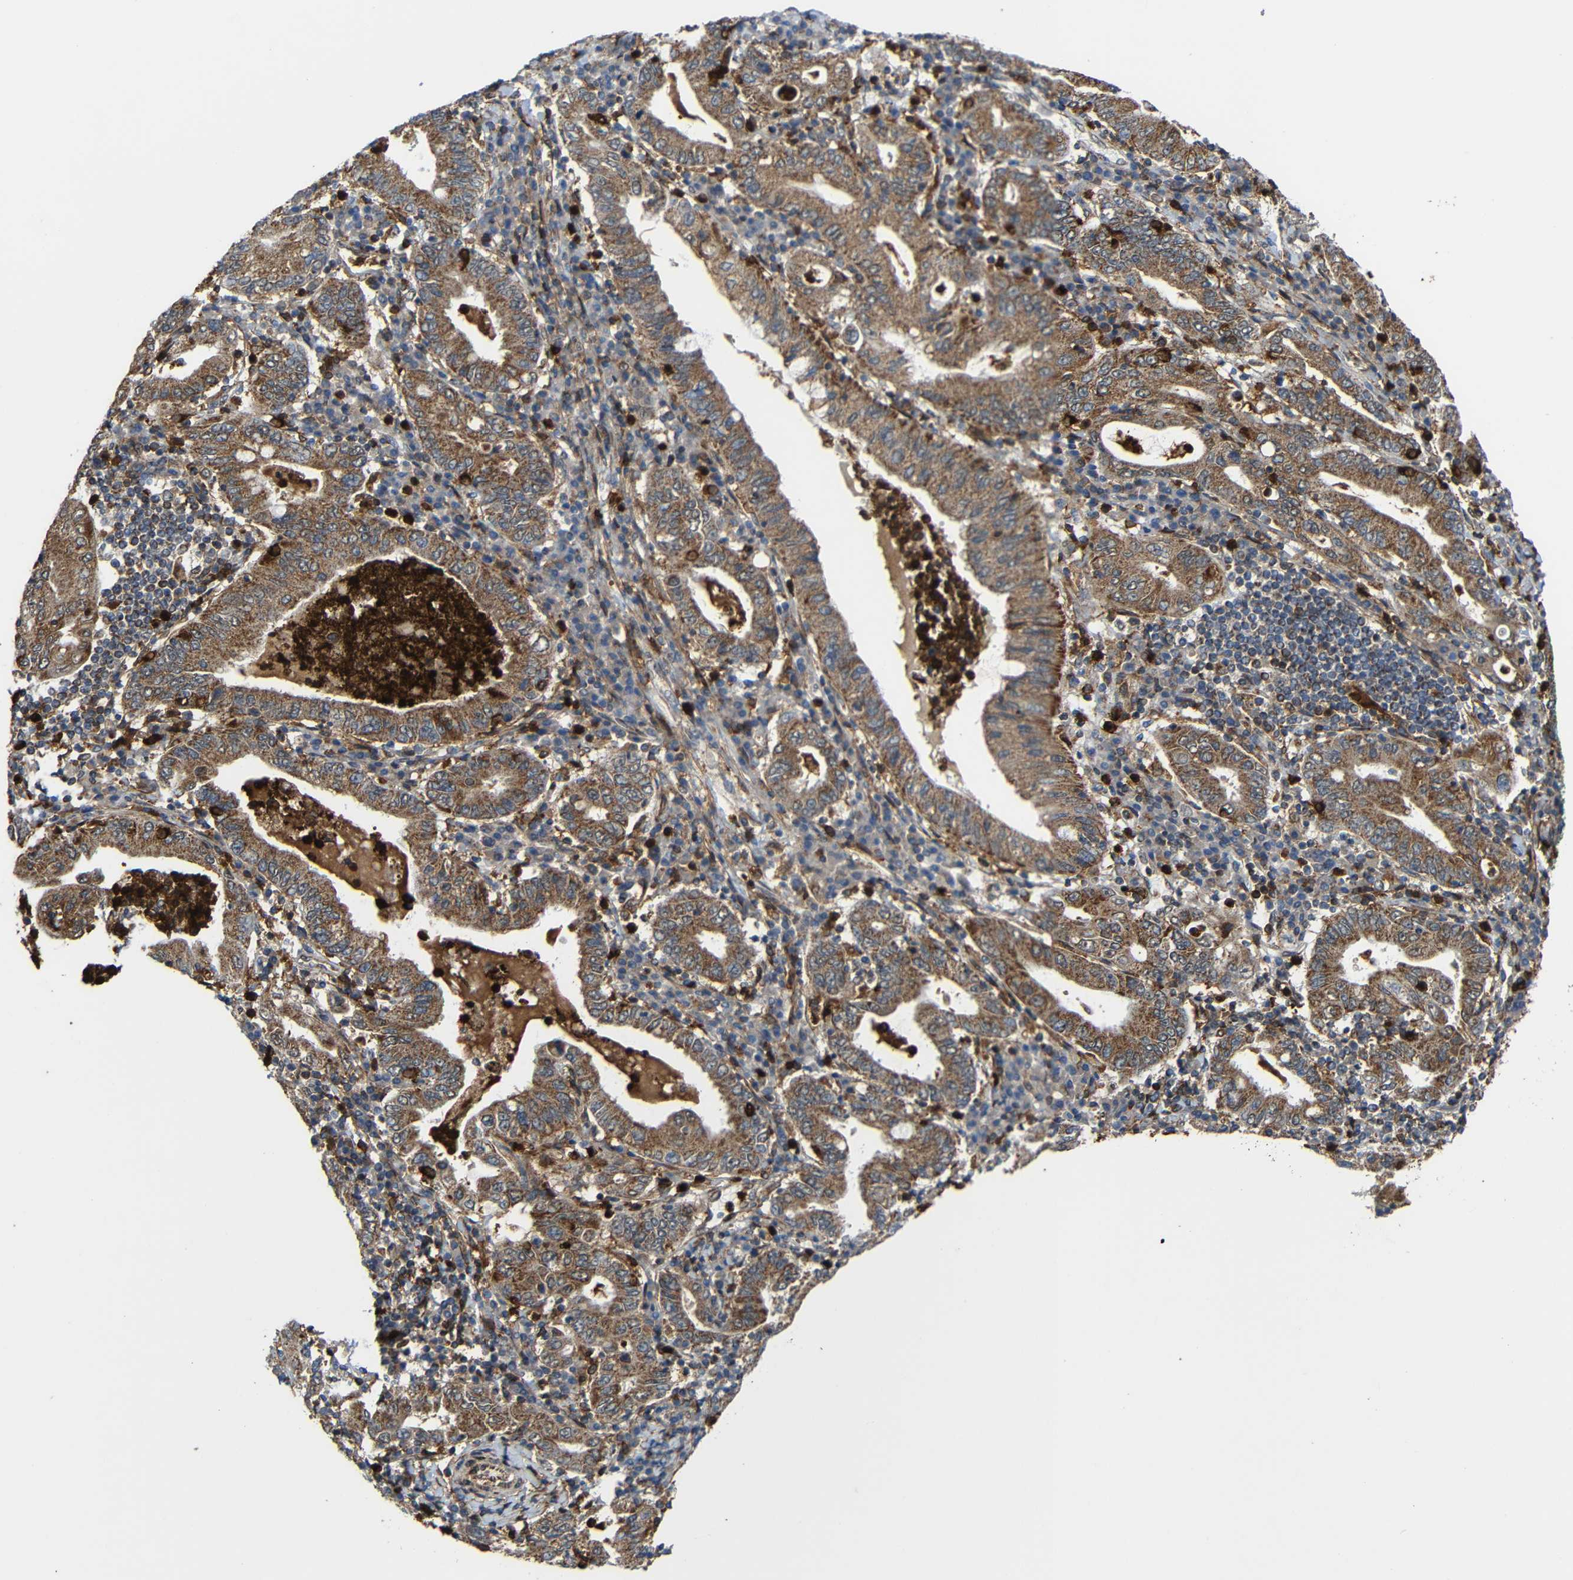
{"staining": {"intensity": "moderate", "quantity": ">75%", "location": "cytoplasmic/membranous"}, "tissue": "stomach cancer", "cell_type": "Tumor cells", "image_type": "cancer", "snomed": [{"axis": "morphology", "description": "Normal tissue, NOS"}, {"axis": "morphology", "description": "Adenocarcinoma, NOS"}, {"axis": "topography", "description": "Esophagus"}, {"axis": "topography", "description": "Stomach, upper"}, {"axis": "topography", "description": "Peripheral nerve tissue"}], "caption": "IHC of stomach cancer (adenocarcinoma) demonstrates medium levels of moderate cytoplasmic/membranous expression in about >75% of tumor cells.", "gene": "C1GALT1", "patient": {"sex": "male", "age": 62}}